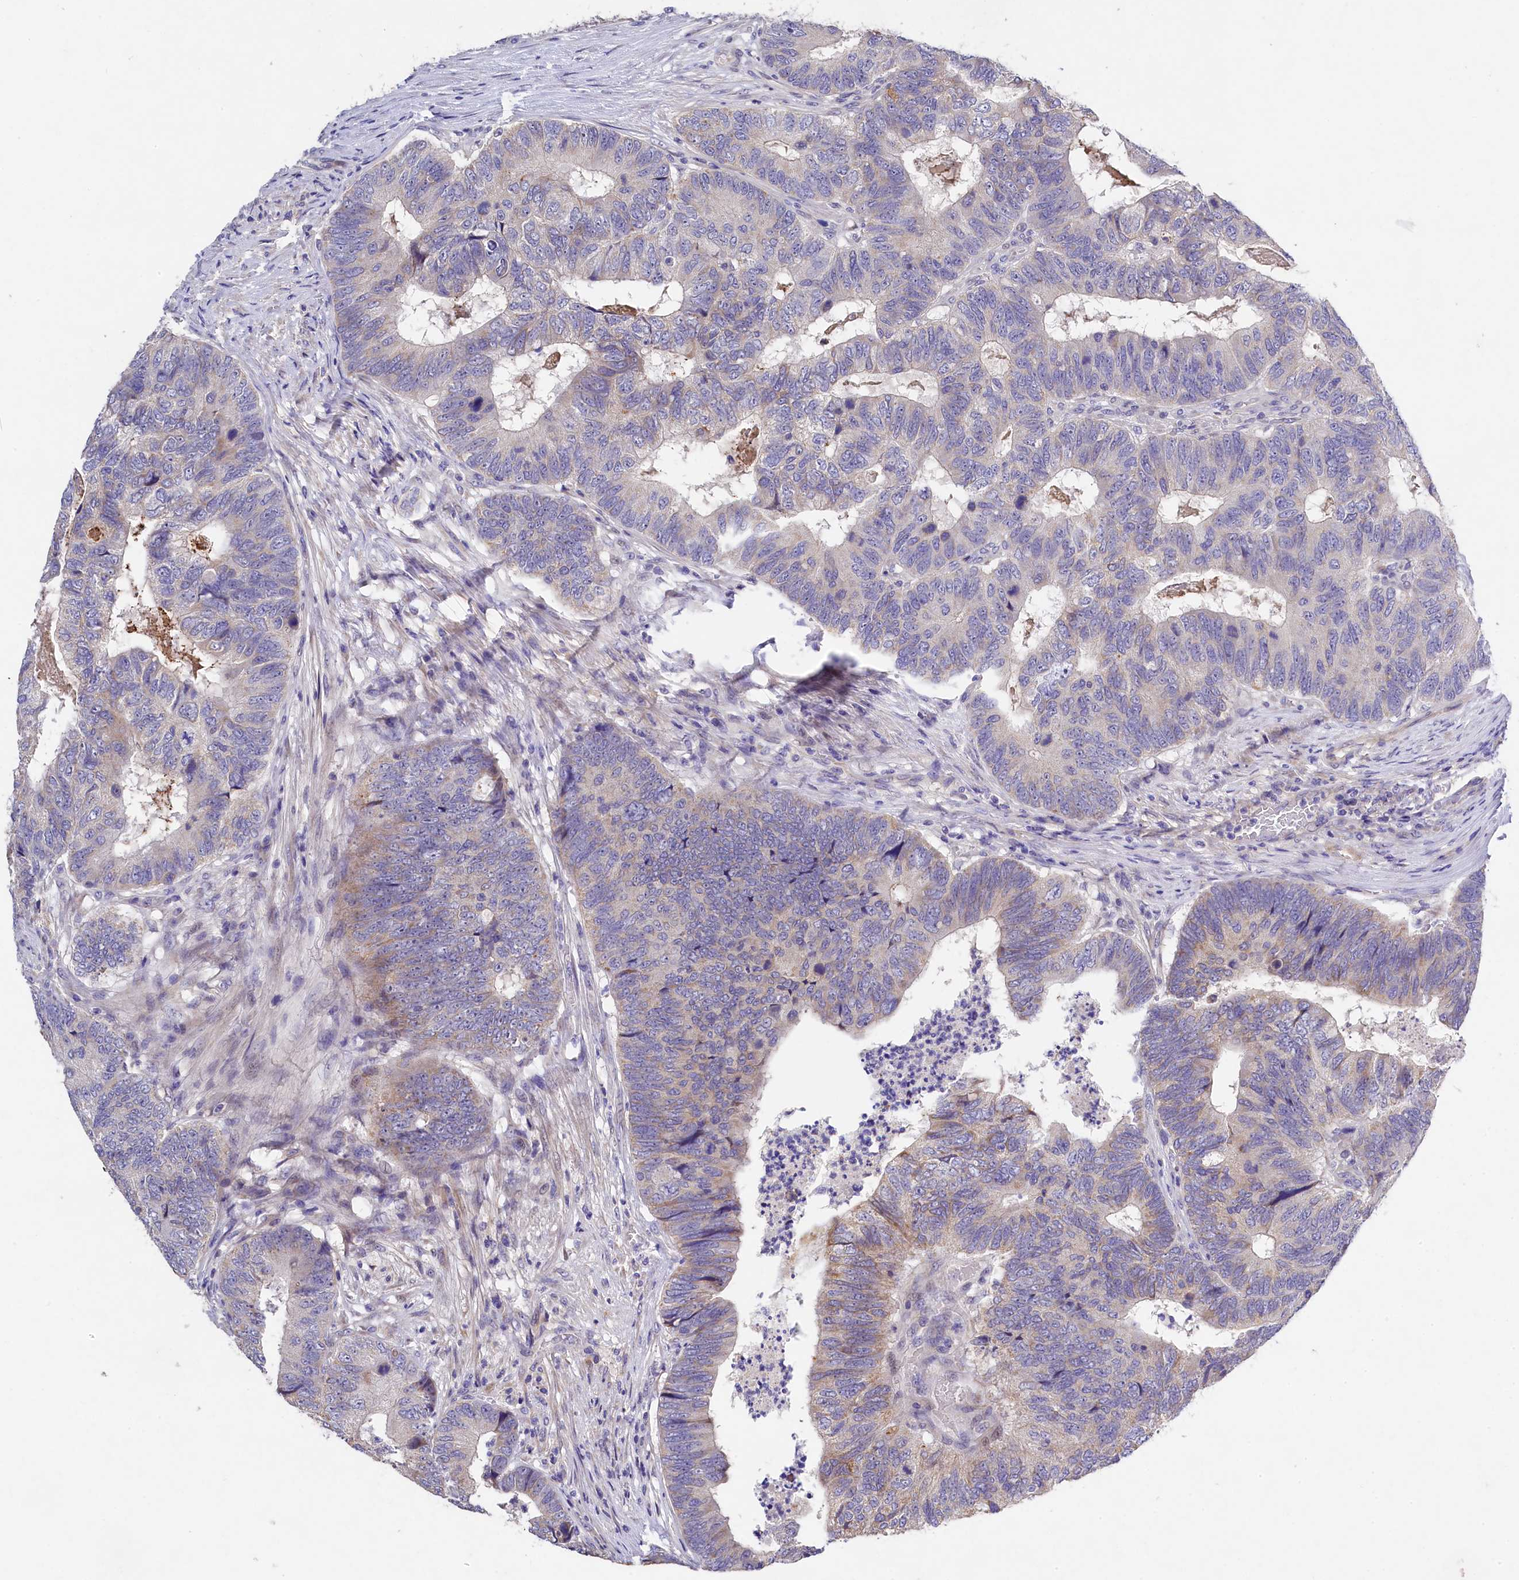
{"staining": {"intensity": "weak", "quantity": "<25%", "location": "cytoplasmic/membranous"}, "tissue": "colorectal cancer", "cell_type": "Tumor cells", "image_type": "cancer", "snomed": [{"axis": "morphology", "description": "Adenocarcinoma, NOS"}, {"axis": "topography", "description": "Colon"}], "caption": "Tumor cells are negative for brown protein staining in colorectal adenocarcinoma.", "gene": "FXYD6", "patient": {"sex": "female", "age": 67}}